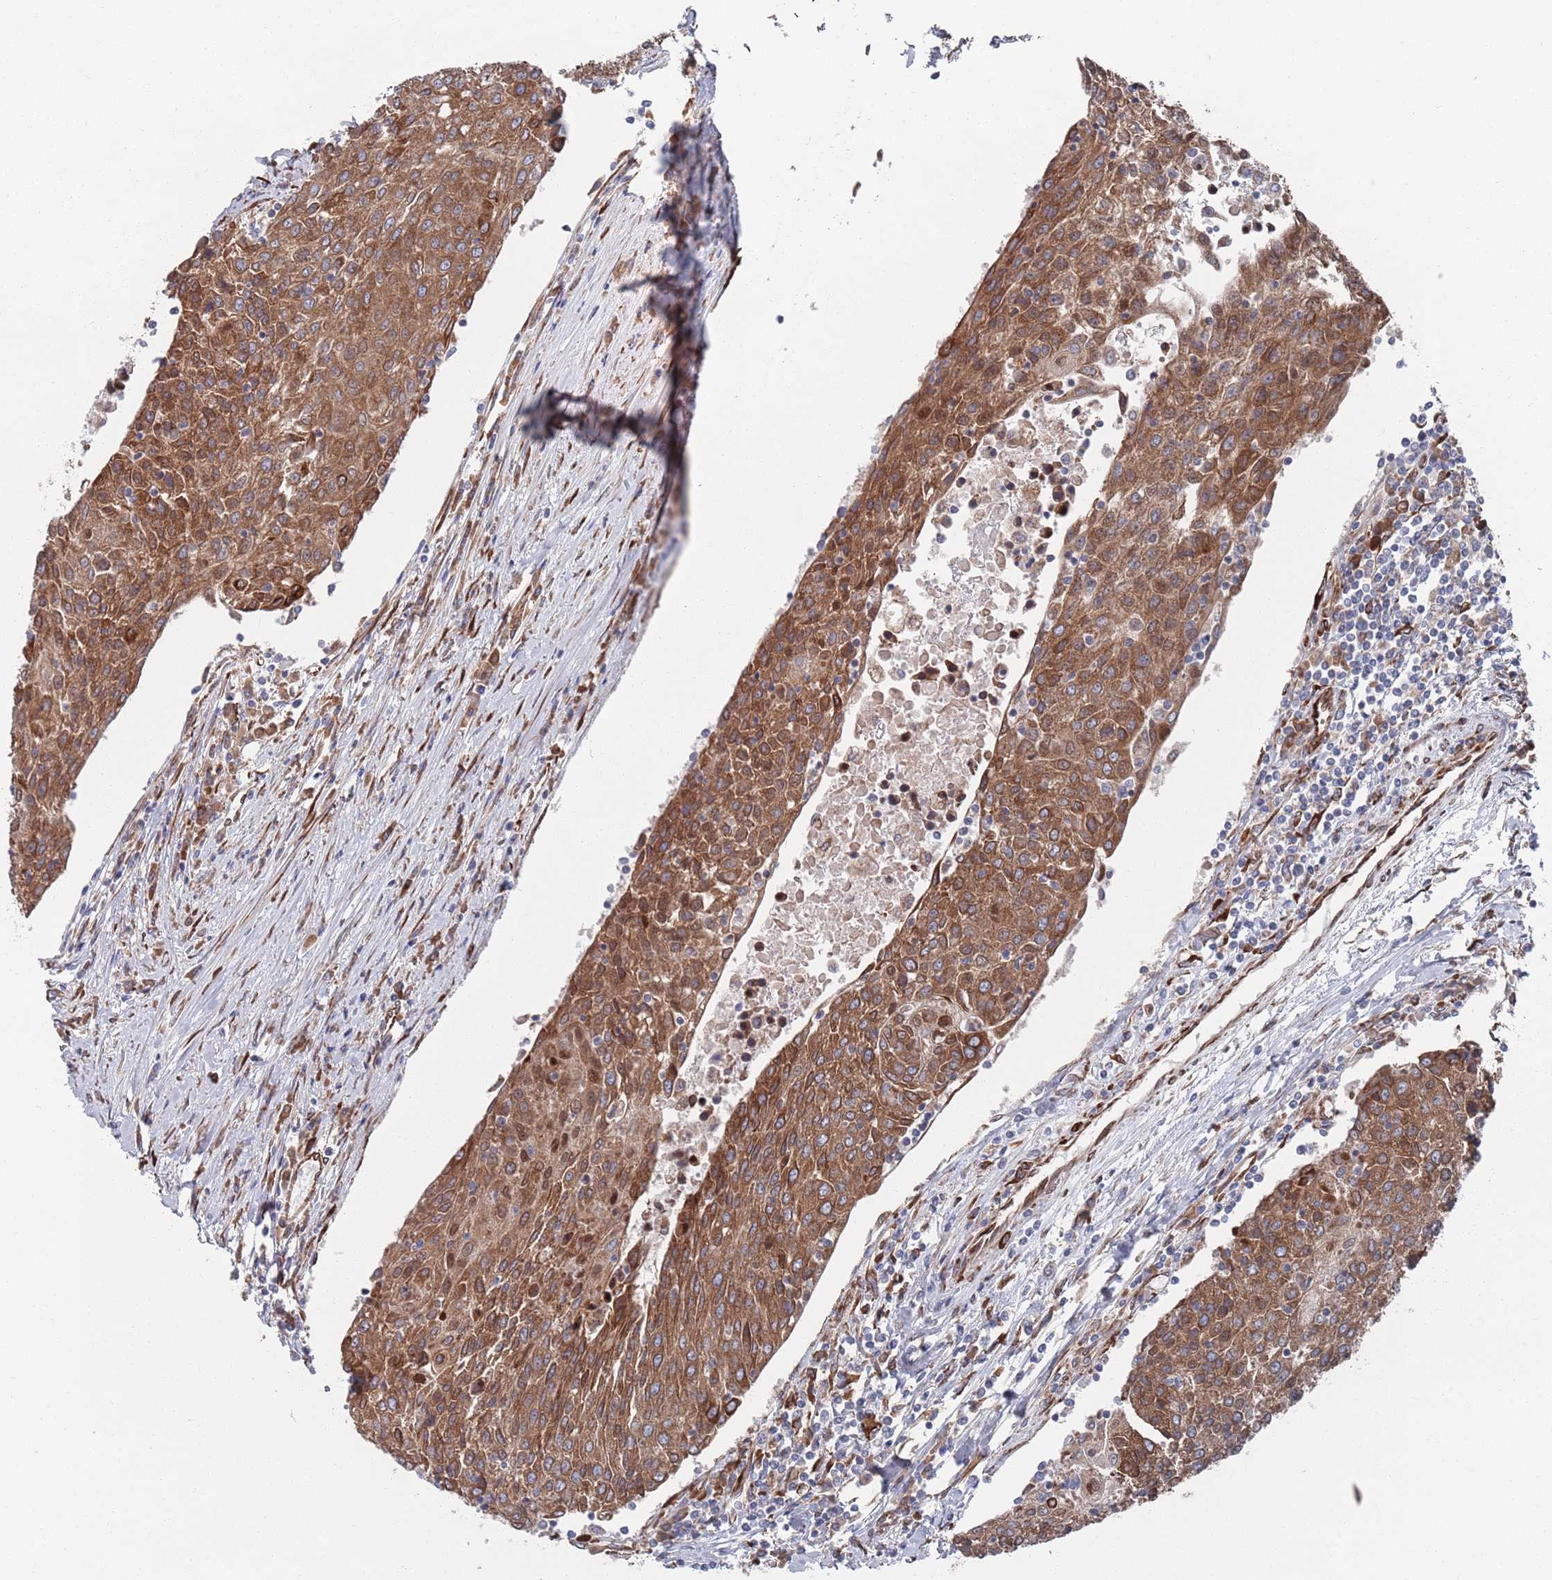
{"staining": {"intensity": "strong", "quantity": ">75%", "location": "cytoplasmic/membranous"}, "tissue": "urothelial cancer", "cell_type": "Tumor cells", "image_type": "cancer", "snomed": [{"axis": "morphology", "description": "Urothelial carcinoma, High grade"}, {"axis": "topography", "description": "Urinary bladder"}], "caption": "DAB immunohistochemical staining of human high-grade urothelial carcinoma demonstrates strong cytoplasmic/membranous protein staining in approximately >75% of tumor cells. The staining is performed using DAB brown chromogen to label protein expression. The nuclei are counter-stained blue using hematoxylin.", "gene": "CCDC106", "patient": {"sex": "female", "age": 85}}